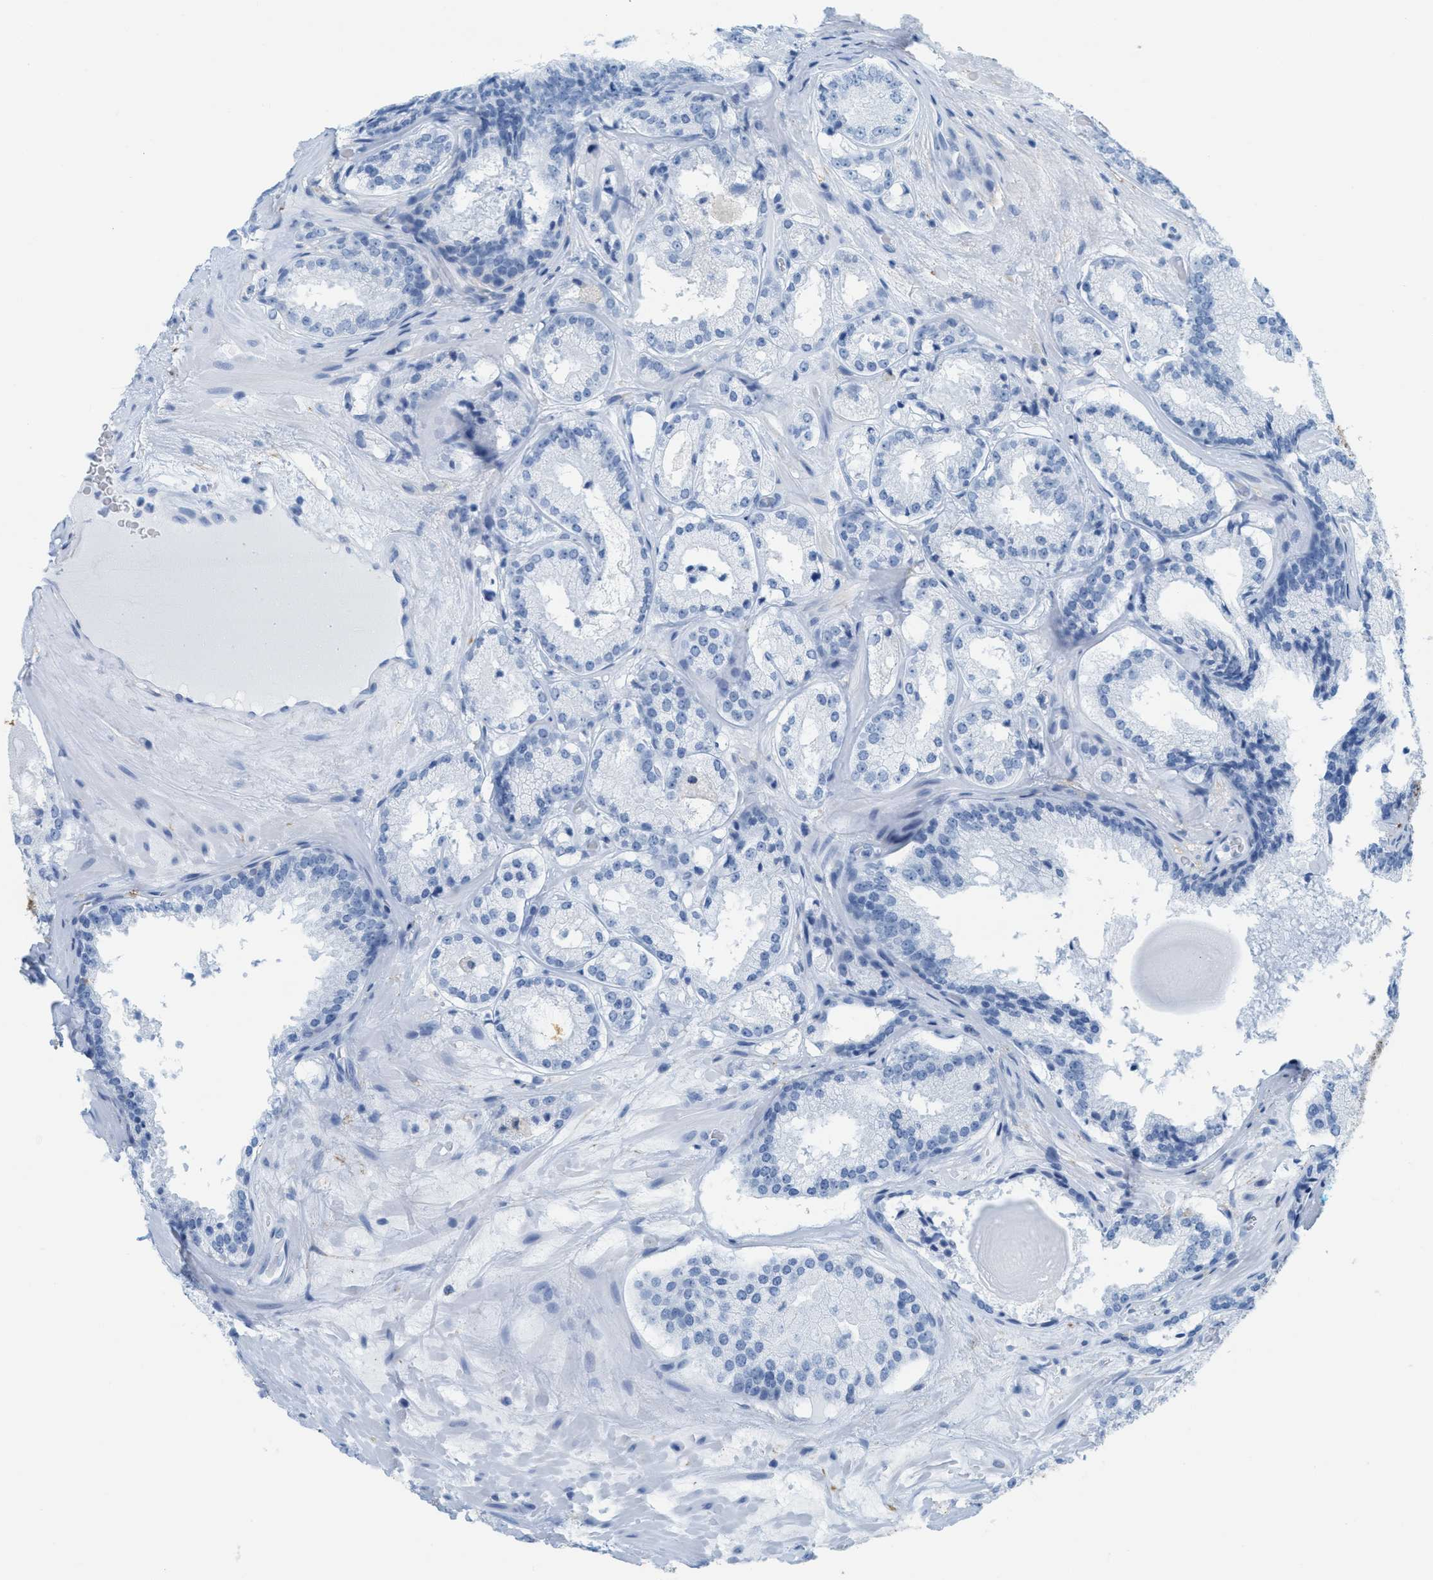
{"staining": {"intensity": "negative", "quantity": "none", "location": "none"}, "tissue": "prostate cancer", "cell_type": "Tumor cells", "image_type": "cancer", "snomed": [{"axis": "morphology", "description": "Adenocarcinoma, High grade"}, {"axis": "topography", "description": "Prostate"}], "caption": "Tumor cells are negative for brown protein staining in high-grade adenocarcinoma (prostate). (Stains: DAB immunohistochemistry (IHC) with hematoxylin counter stain, Microscopy: brightfield microscopy at high magnification).", "gene": "ASGR1", "patient": {"sex": "male", "age": 65}}